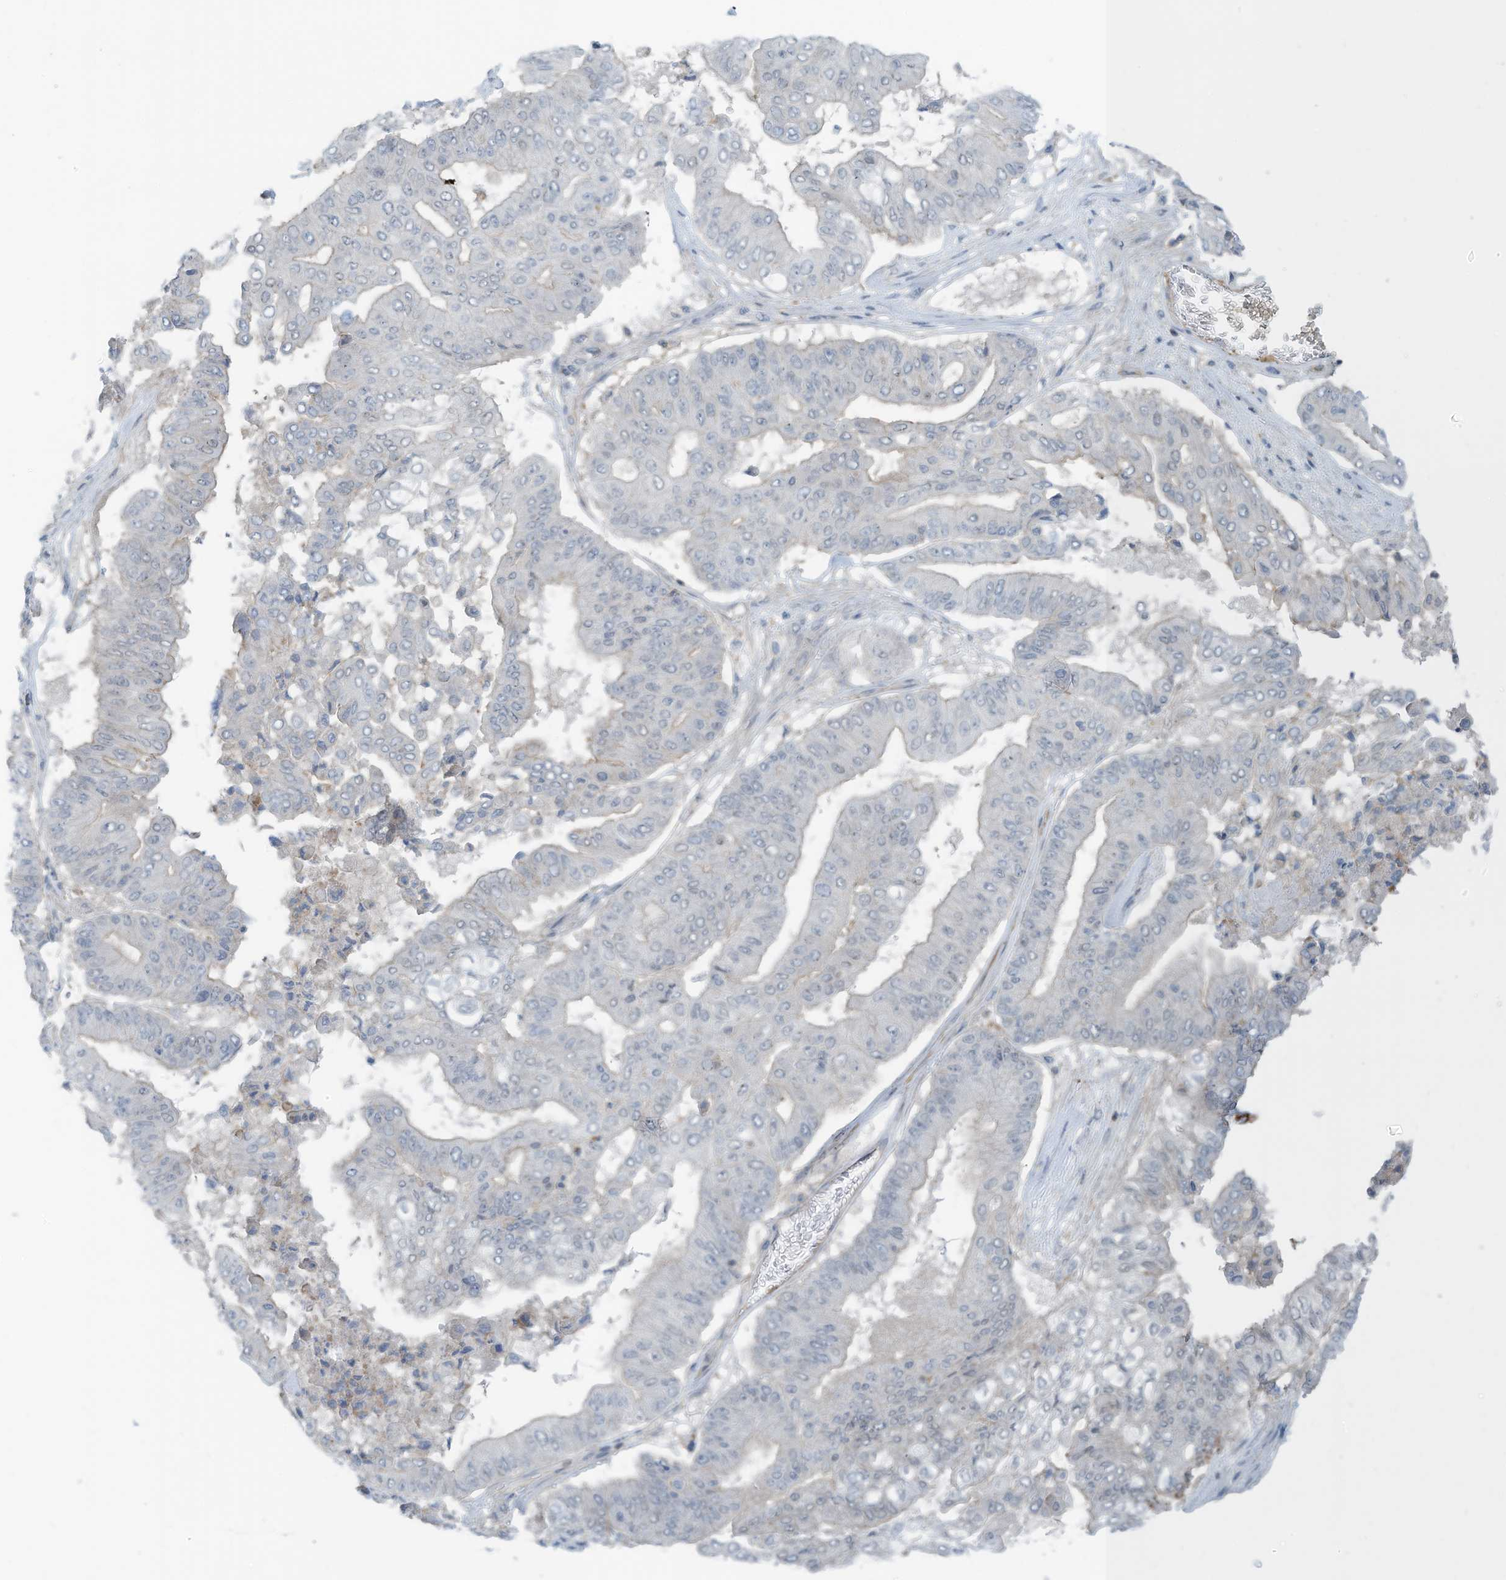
{"staining": {"intensity": "weak", "quantity": "<25%", "location": "cytoplasmic/membranous"}, "tissue": "pancreatic cancer", "cell_type": "Tumor cells", "image_type": "cancer", "snomed": [{"axis": "morphology", "description": "Adenocarcinoma, NOS"}, {"axis": "topography", "description": "Pancreas"}], "caption": "A histopathology image of pancreatic cancer stained for a protein reveals no brown staining in tumor cells. Nuclei are stained in blue.", "gene": "ZNF846", "patient": {"sex": "female", "age": 77}}